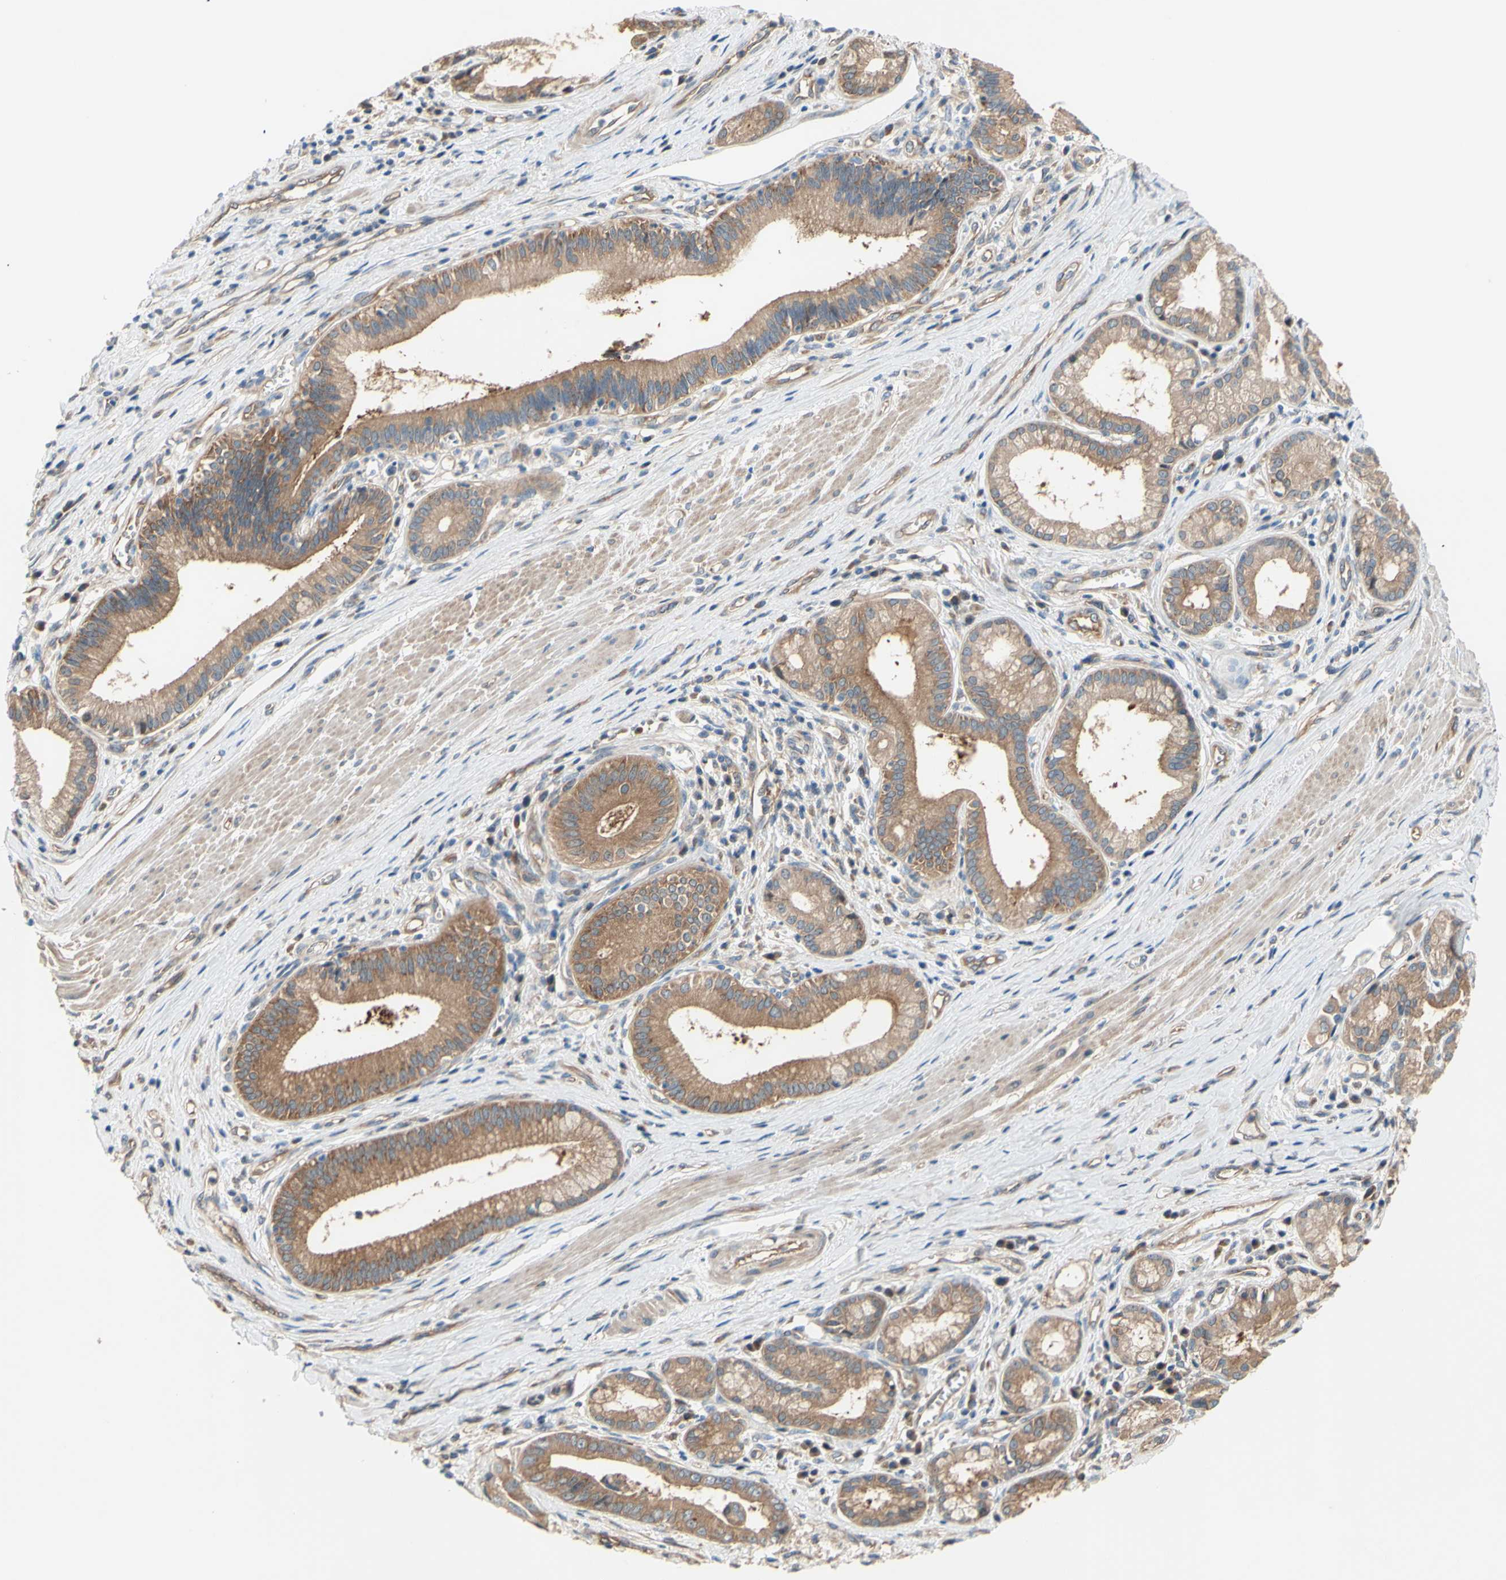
{"staining": {"intensity": "moderate", "quantity": ">75%", "location": "cytoplasmic/membranous"}, "tissue": "pancreatic cancer", "cell_type": "Tumor cells", "image_type": "cancer", "snomed": [{"axis": "morphology", "description": "Adenocarcinoma, NOS"}, {"axis": "topography", "description": "Pancreas"}], "caption": "Human pancreatic cancer stained with a protein marker displays moderate staining in tumor cells.", "gene": "DYNLRB1", "patient": {"sex": "female", "age": 75}}